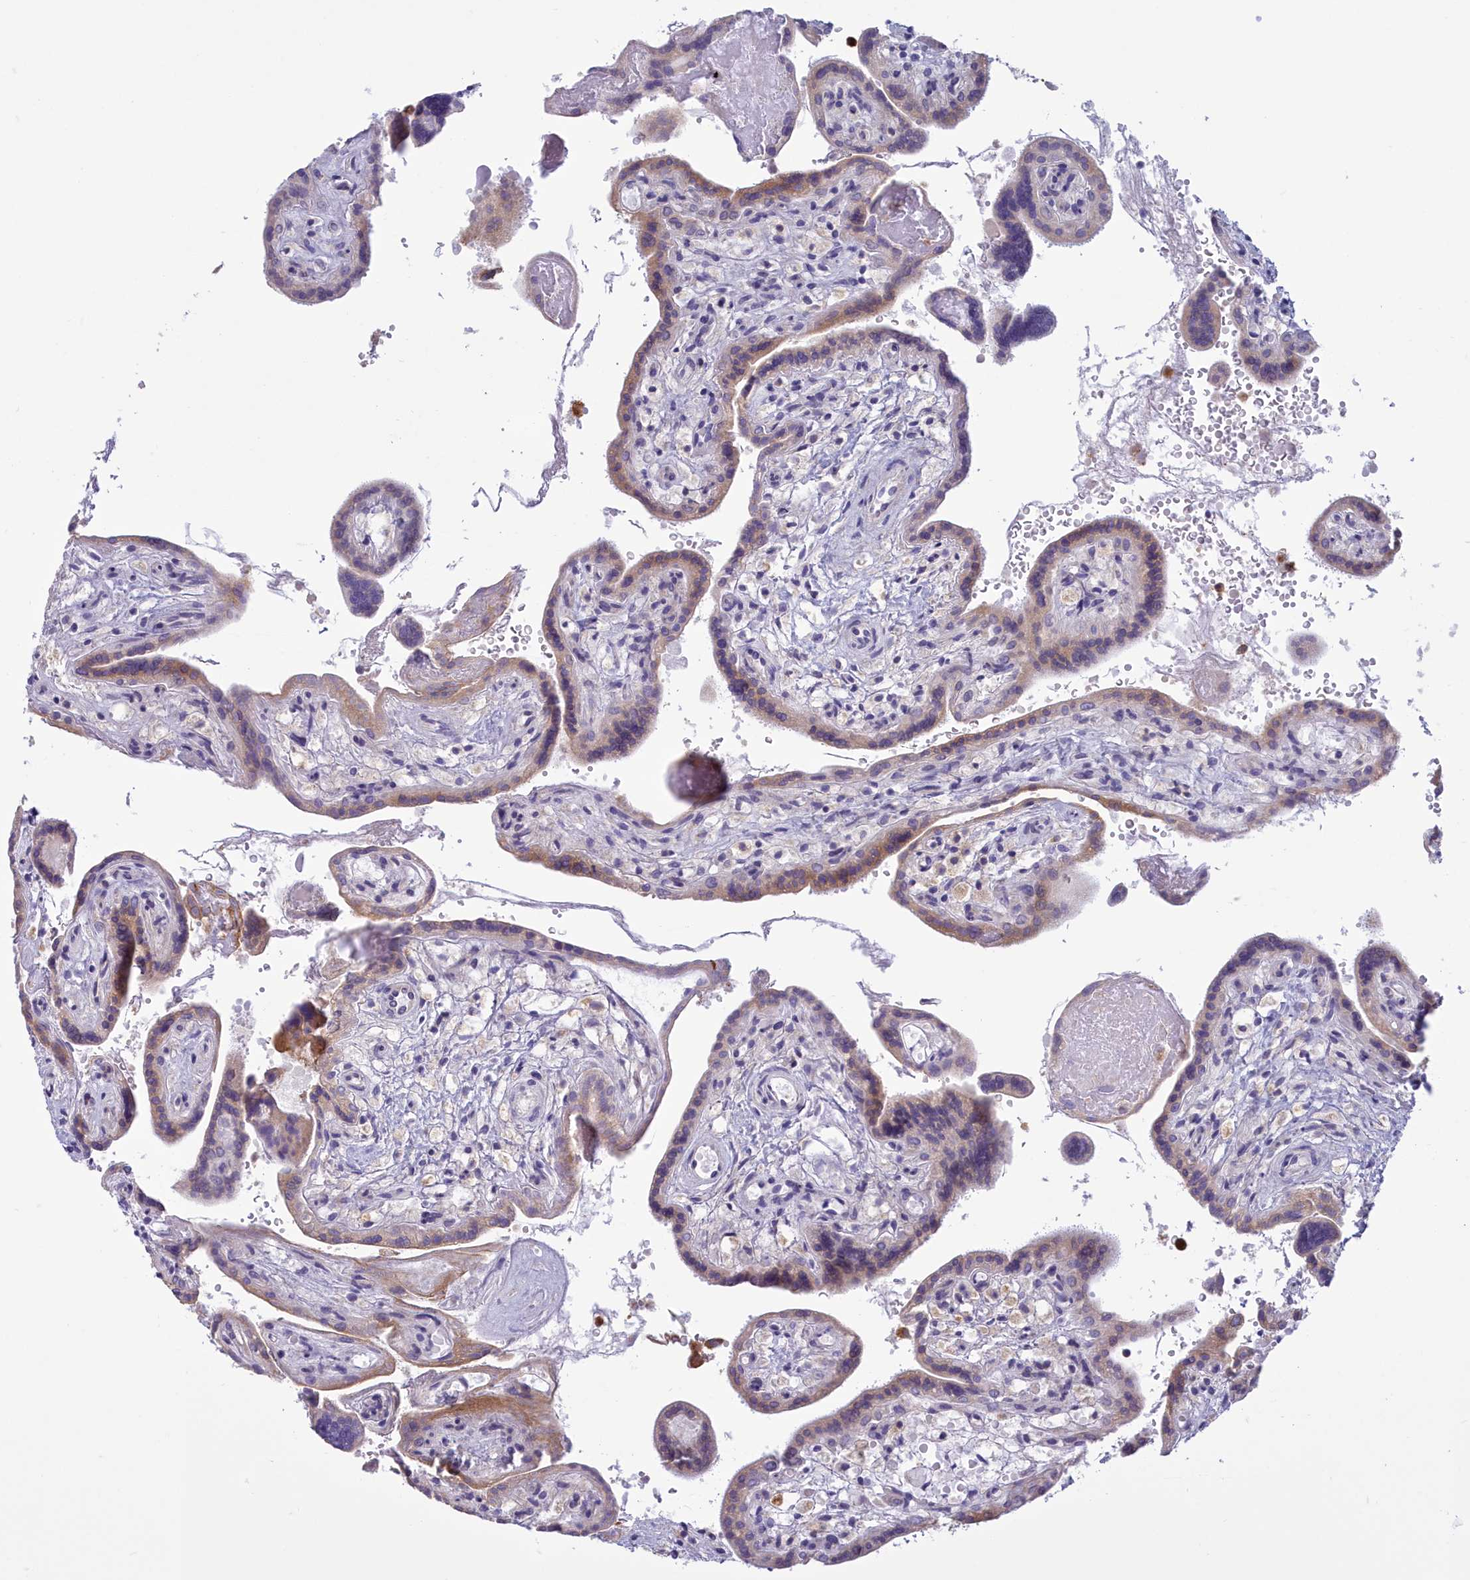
{"staining": {"intensity": "moderate", "quantity": ">75%", "location": "cytoplasmic/membranous"}, "tissue": "placenta", "cell_type": "Trophoblastic cells", "image_type": "normal", "snomed": [{"axis": "morphology", "description": "Normal tissue, NOS"}, {"axis": "topography", "description": "Placenta"}], "caption": "A high-resolution image shows IHC staining of unremarkable placenta, which shows moderate cytoplasmic/membranous expression in about >75% of trophoblastic cells.", "gene": "HM13", "patient": {"sex": "female", "age": 37}}